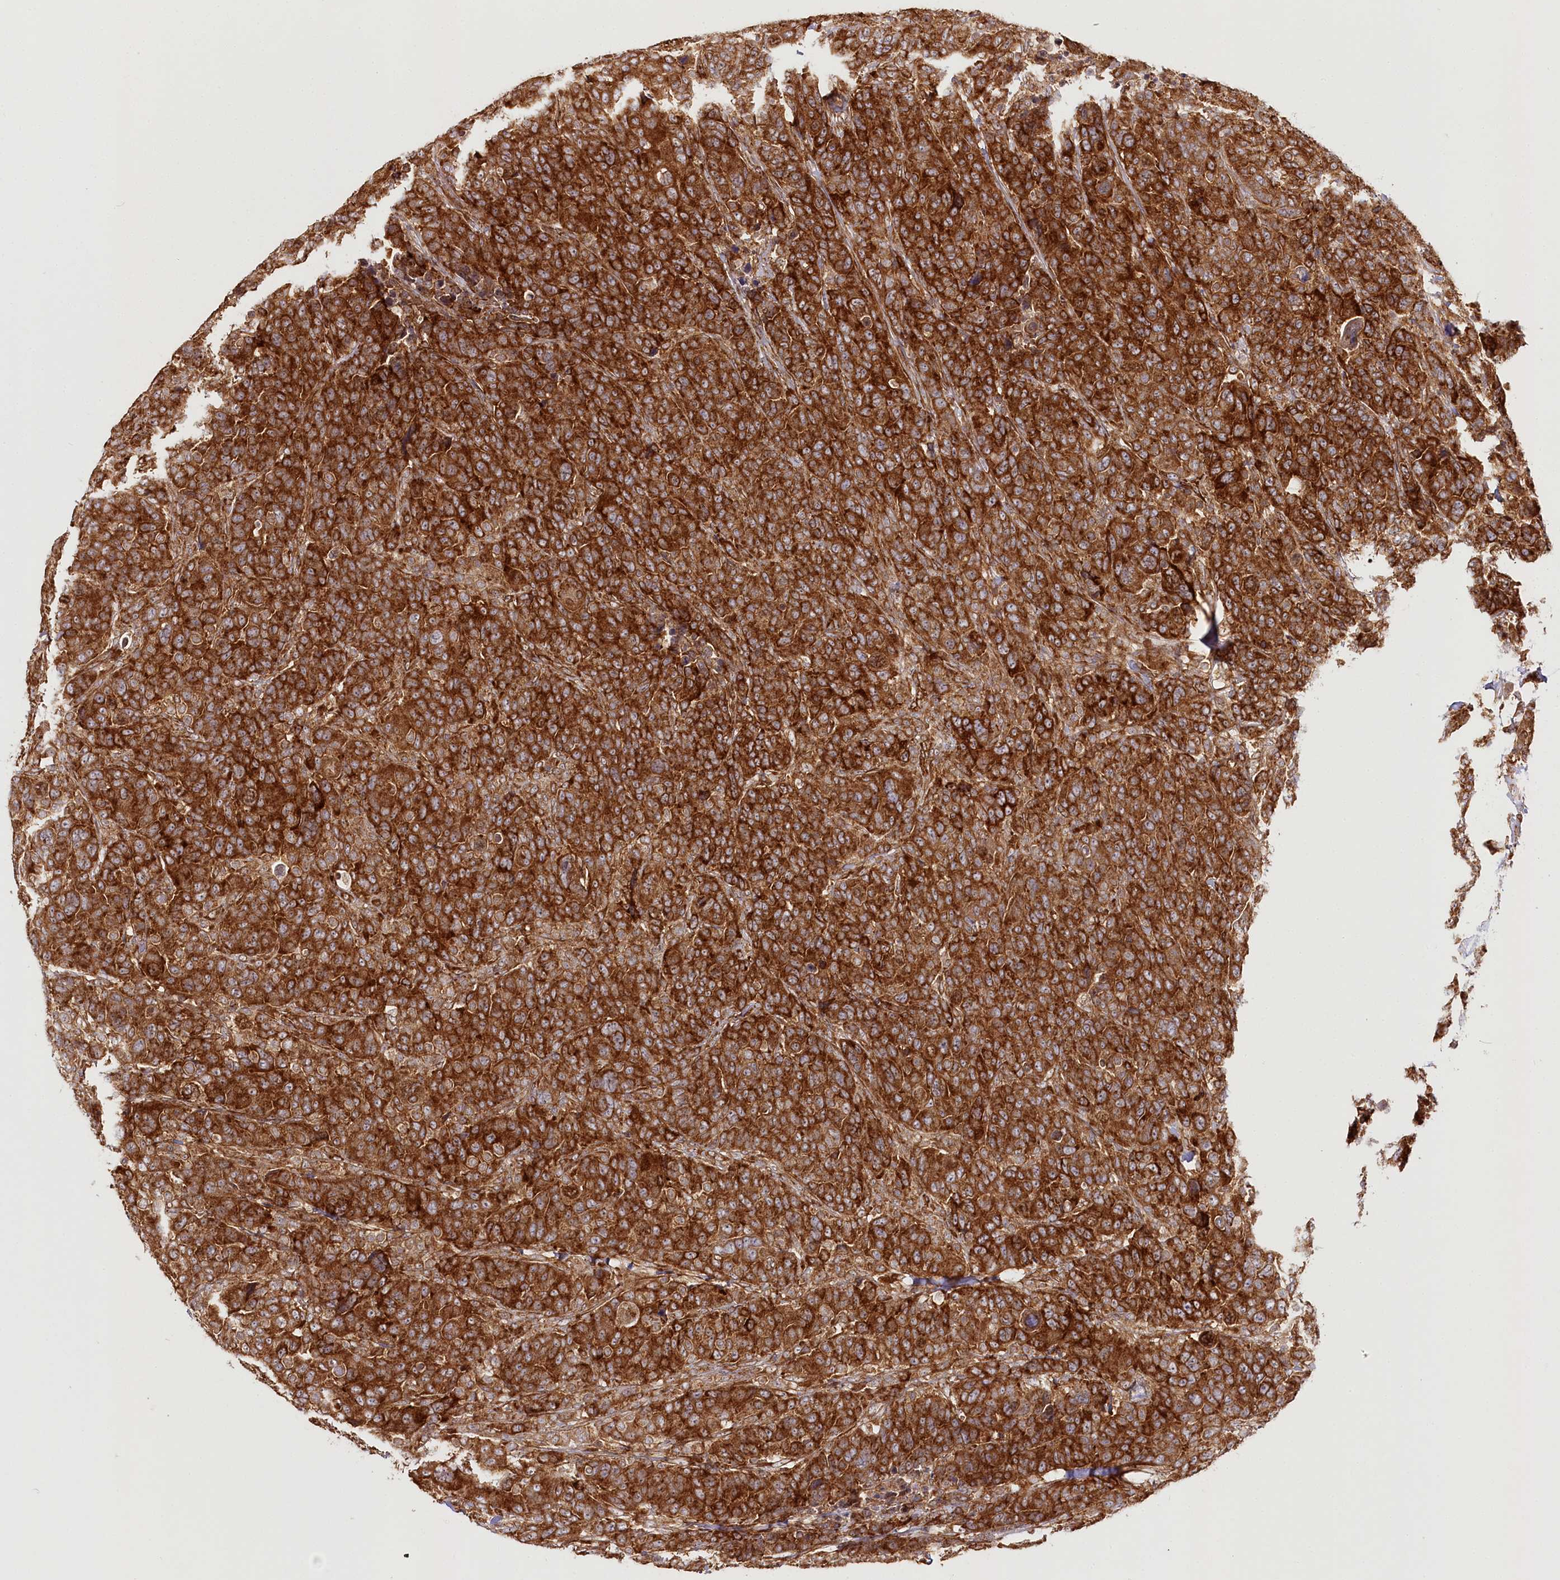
{"staining": {"intensity": "strong", "quantity": ">75%", "location": "cytoplasmic/membranous"}, "tissue": "breast cancer", "cell_type": "Tumor cells", "image_type": "cancer", "snomed": [{"axis": "morphology", "description": "Duct carcinoma"}, {"axis": "topography", "description": "Breast"}], "caption": "A brown stain highlights strong cytoplasmic/membranous staining of a protein in human breast cancer tumor cells. (DAB IHC with brightfield microscopy, high magnification).", "gene": "OTUD4", "patient": {"sex": "female", "age": 37}}